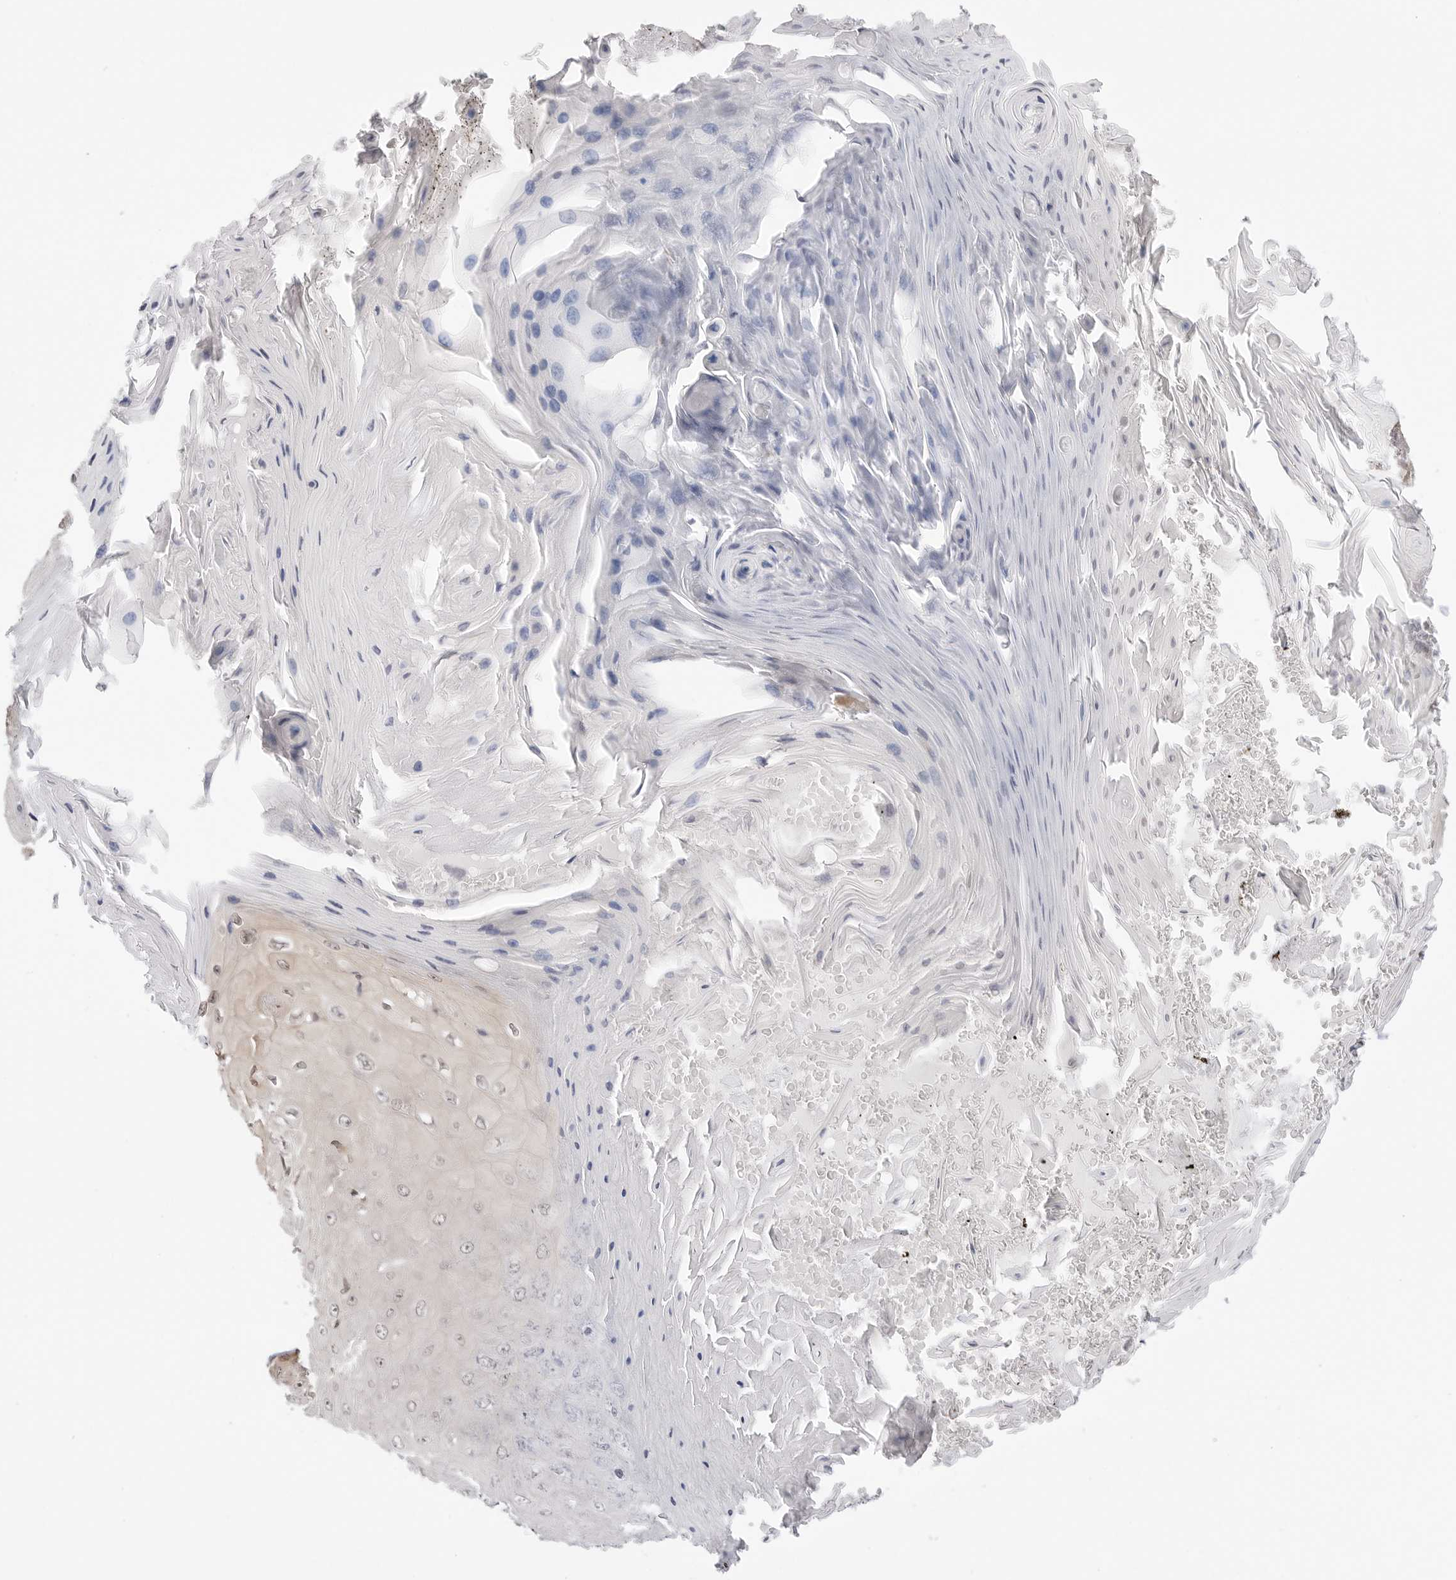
{"staining": {"intensity": "negative", "quantity": "none", "location": "none"}, "tissue": "skin cancer", "cell_type": "Tumor cells", "image_type": "cancer", "snomed": [{"axis": "morphology", "description": "Squamous cell carcinoma, NOS"}, {"axis": "topography", "description": "Skin"}], "caption": "Immunohistochemistry image of neoplastic tissue: human skin cancer (squamous cell carcinoma) stained with DAB displays no significant protein expression in tumor cells.", "gene": "NUDC", "patient": {"sex": "female", "age": 73}}